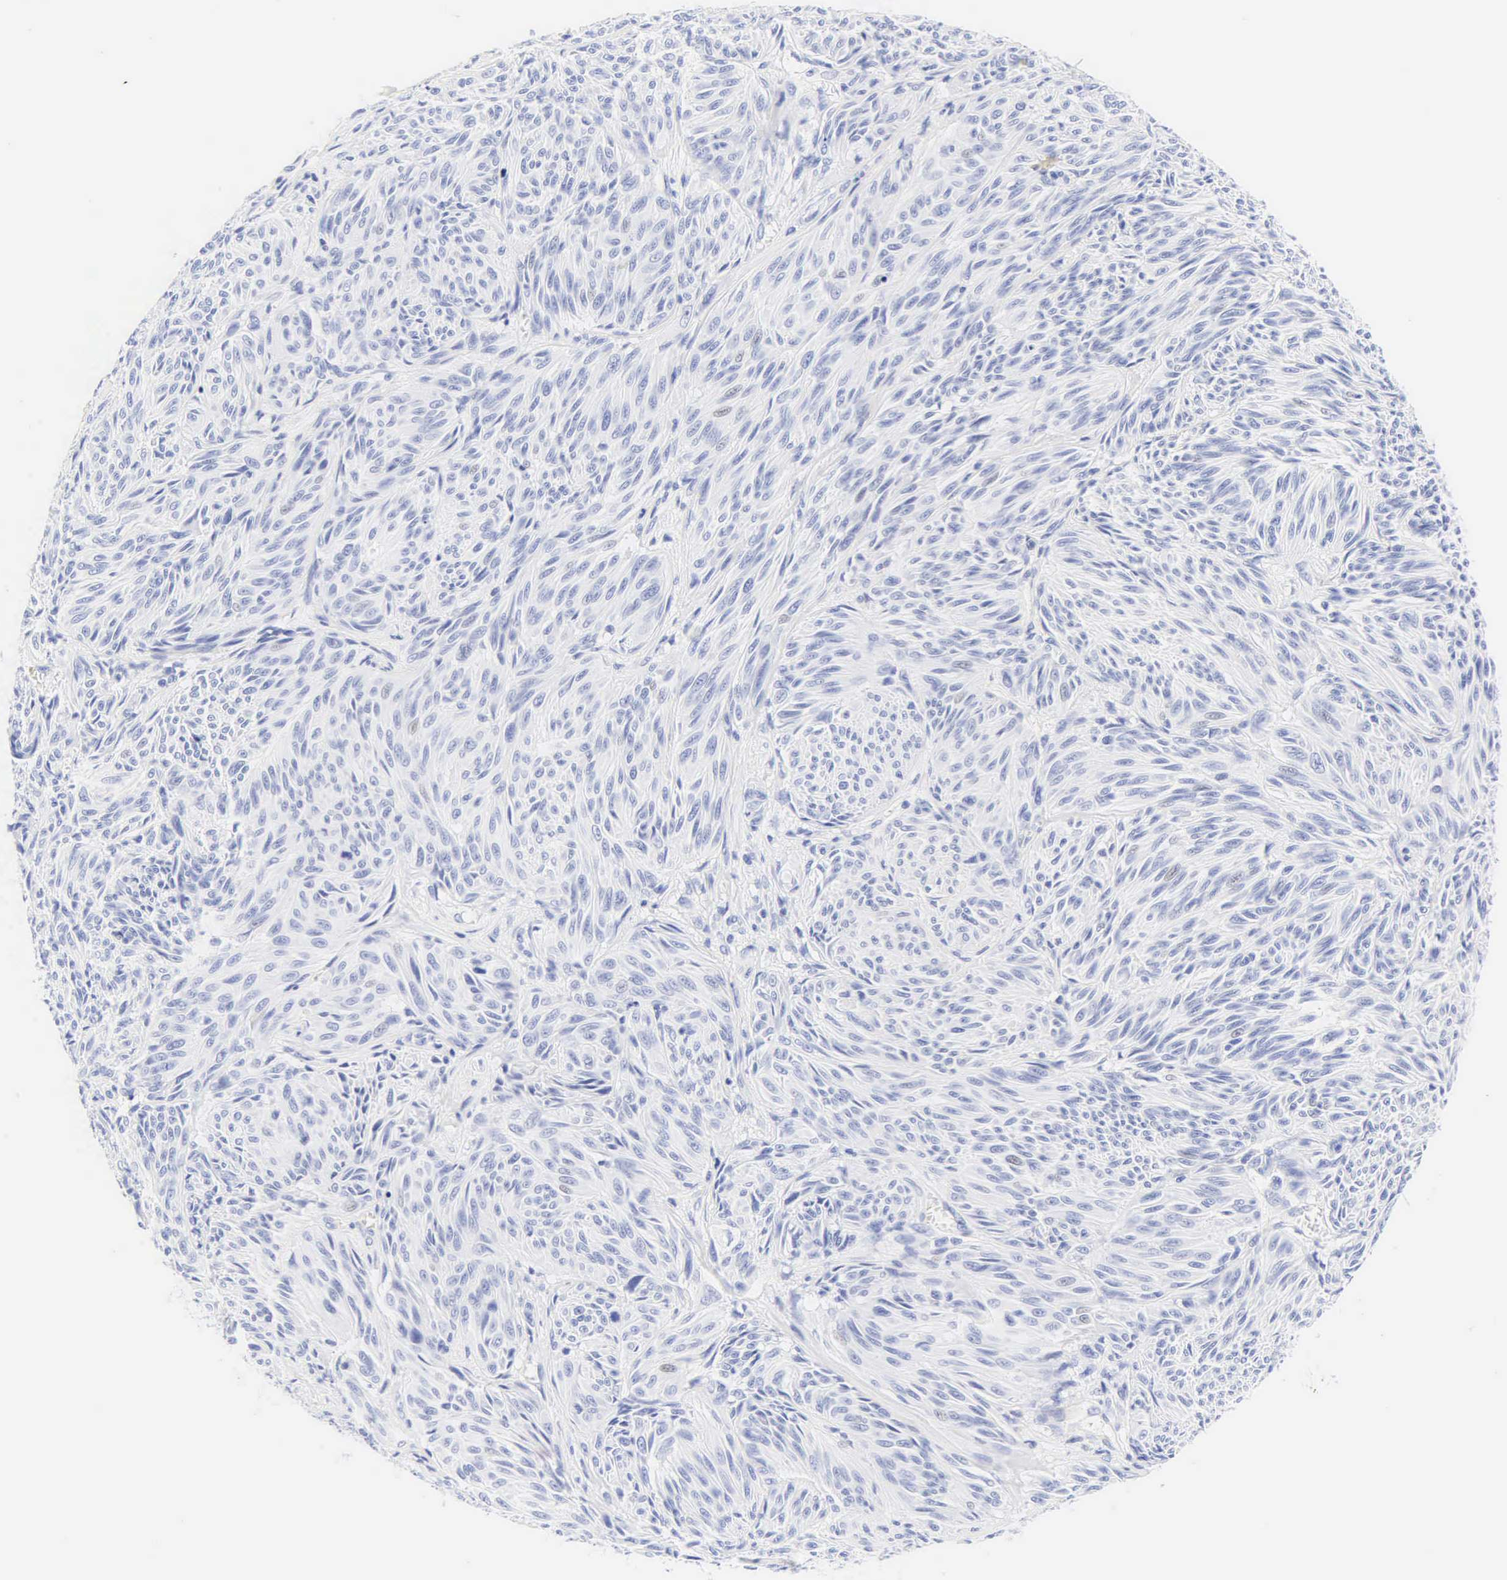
{"staining": {"intensity": "negative", "quantity": "none", "location": "none"}, "tissue": "melanoma", "cell_type": "Tumor cells", "image_type": "cancer", "snomed": [{"axis": "morphology", "description": "Malignant melanoma, NOS"}, {"axis": "topography", "description": "Skin"}], "caption": "Immunohistochemistry (IHC) image of neoplastic tissue: human melanoma stained with DAB demonstrates no significant protein positivity in tumor cells.", "gene": "KRT20", "patient": {"sex": "male", "age": 54}}